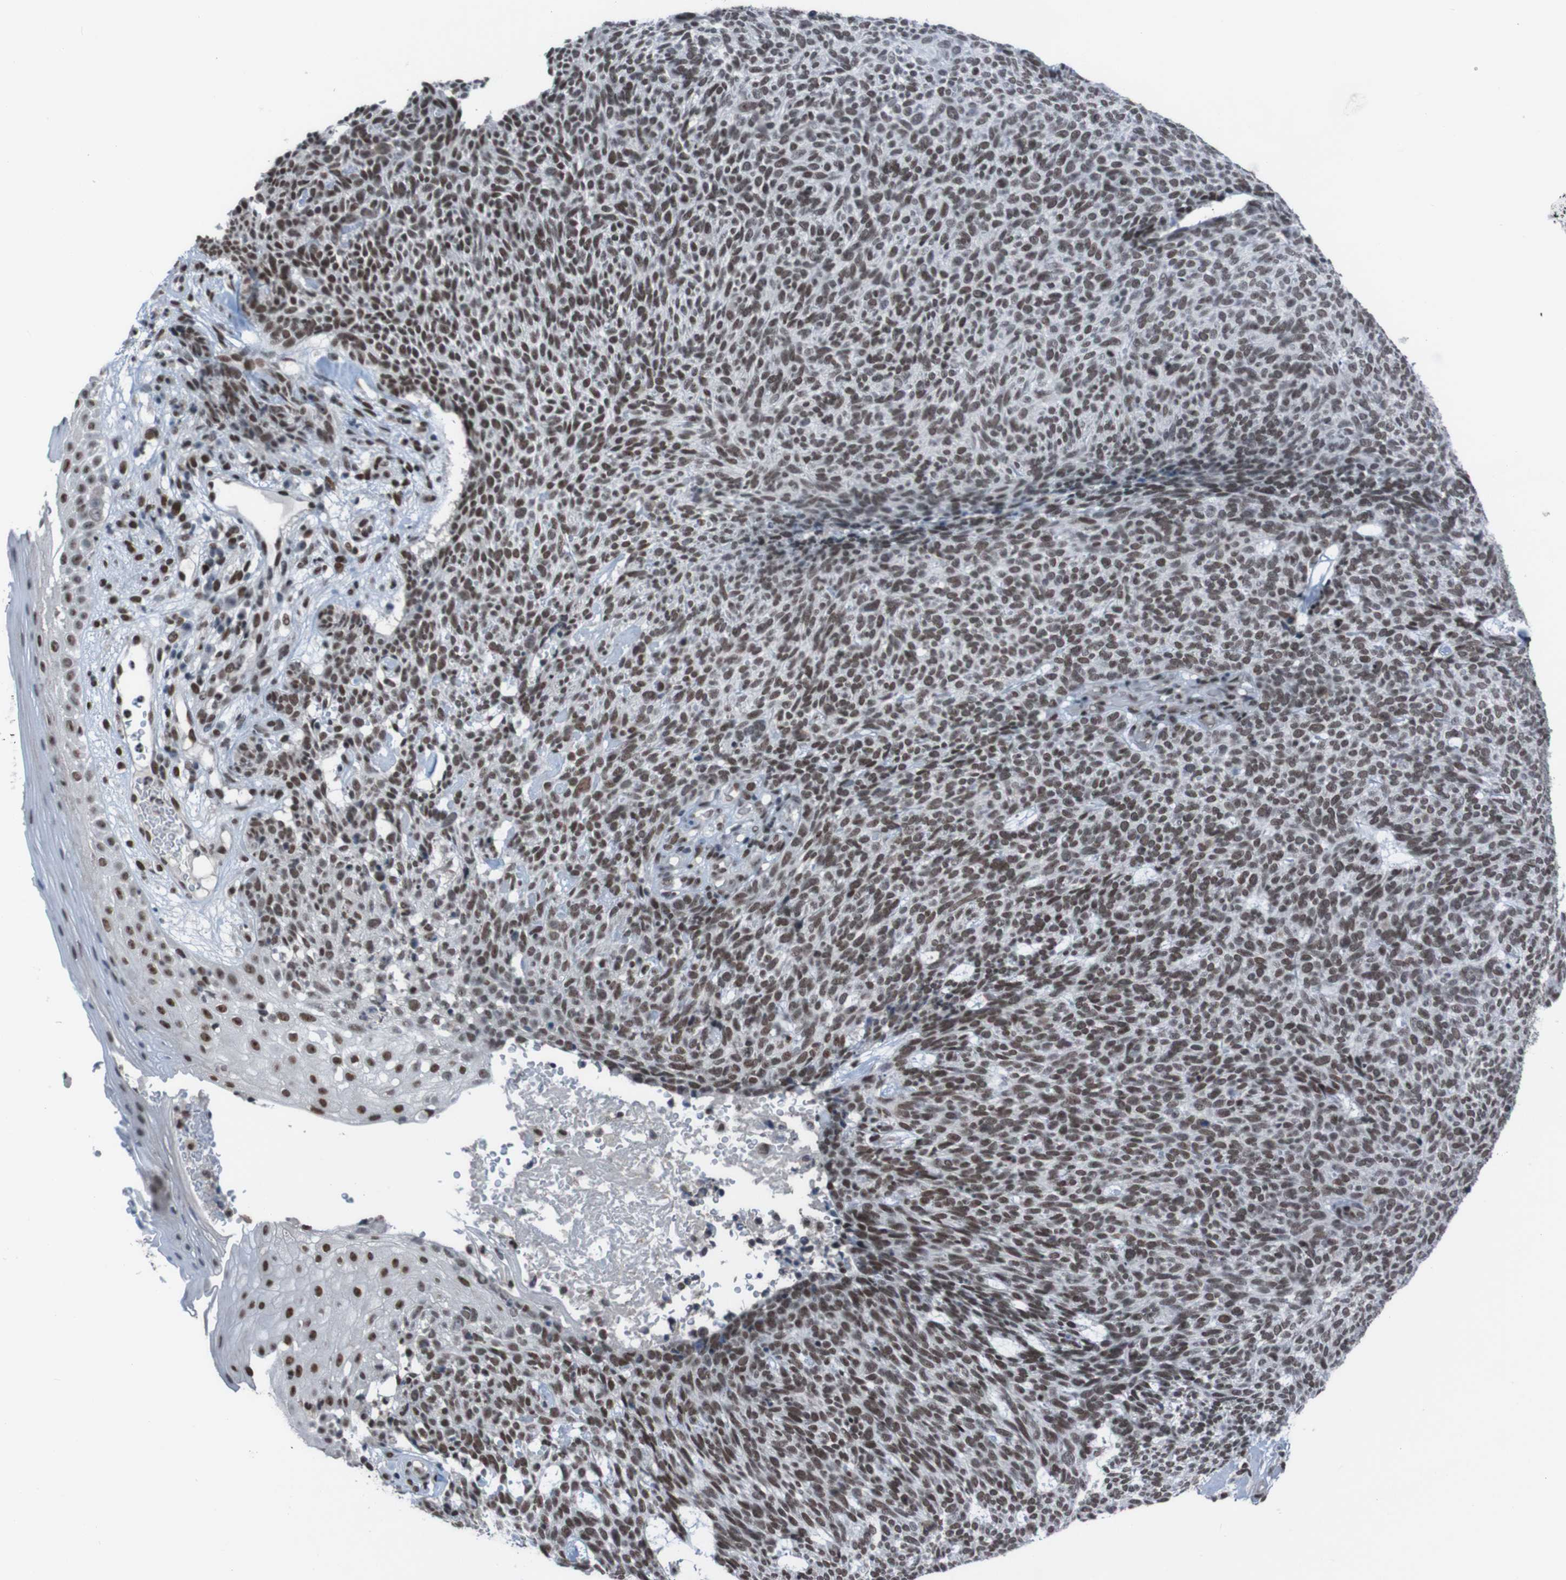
{"staining": {"intensity": "strong", "quantity": ">75%", "location": "nuclear"}, "tissue": "skin cancer", "cell_type": "Tumor cells", "image_type": "cancer", "snomed": [{"axis": "morphology", "description": "Basal cell carcinoma"}, {"axis": "topography", "description": "Skin"}], "caption": "A micrograph of human skin basal cell carcinoma stained for a protein displays strong nuclear brown staining in tumor cells. The staining was performed using DAB (3,3'-diaminobenzidine), with brown indicating positive protein expression. Nuclei are stained blue with hematoxylin.", "gene": "PHF2", "patient": {"sex": "female", "age": 84}}